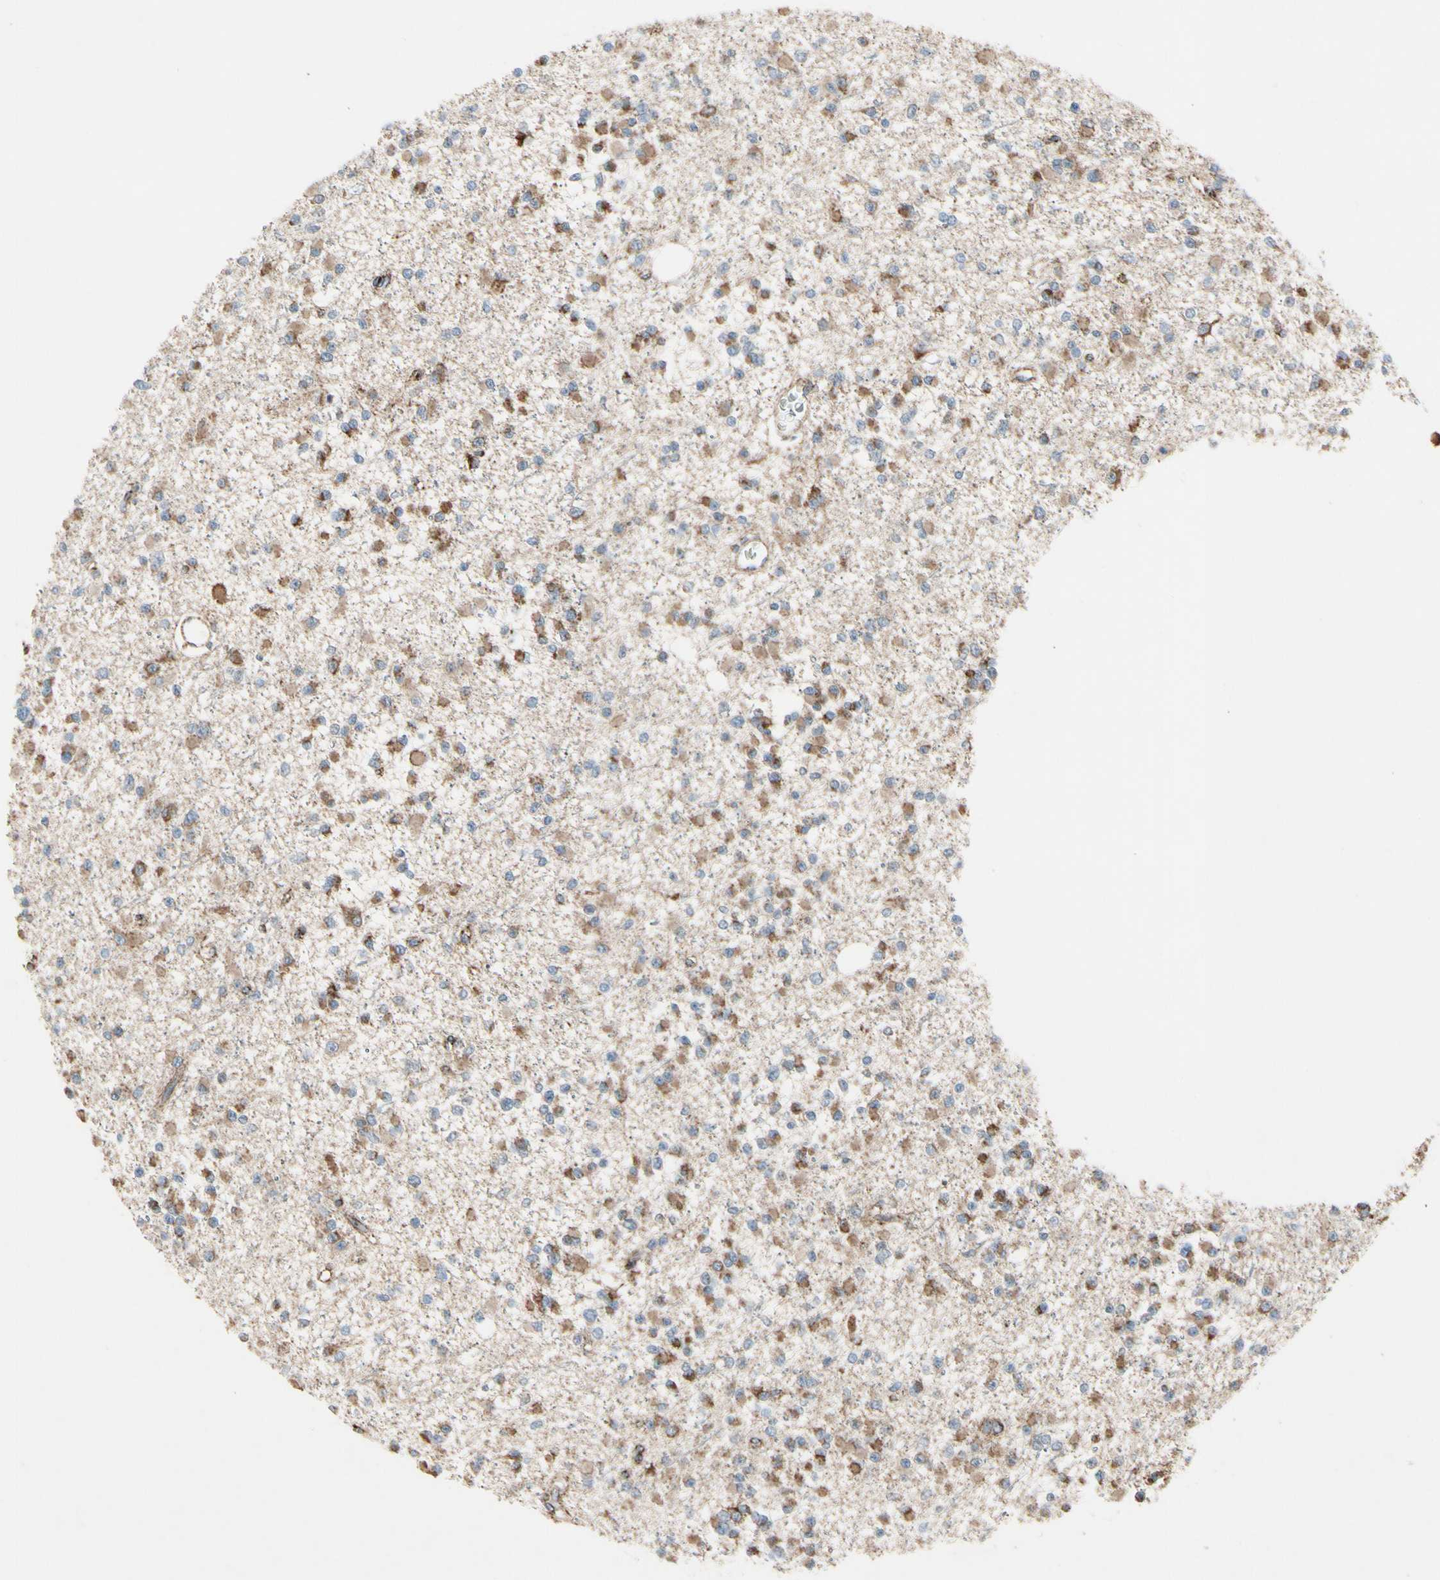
{"staining": {"intensity": "weak", "quantity": ">75%", "location": "cytoplasmic/membranous"}, "tissue": "glioma", "cell_type": "Tumor cells", "image_type": "cancer", "snomed": [{"axis": "morphology", "description": "Glioma, malignant, Low grade"}, {"axis": "topography", "description": "Brain"}], "caption": "Immunohistochemistry (IHC) (DAB (3,3'-diaminobenzidine)) staining of malignant low-grade glioma exhibits weak cytoplasmic/membranous protein expression in approximately >75% of tumor cells.", "gene": "CPT1A", "patient": {"sex": "female", "age": 22}}